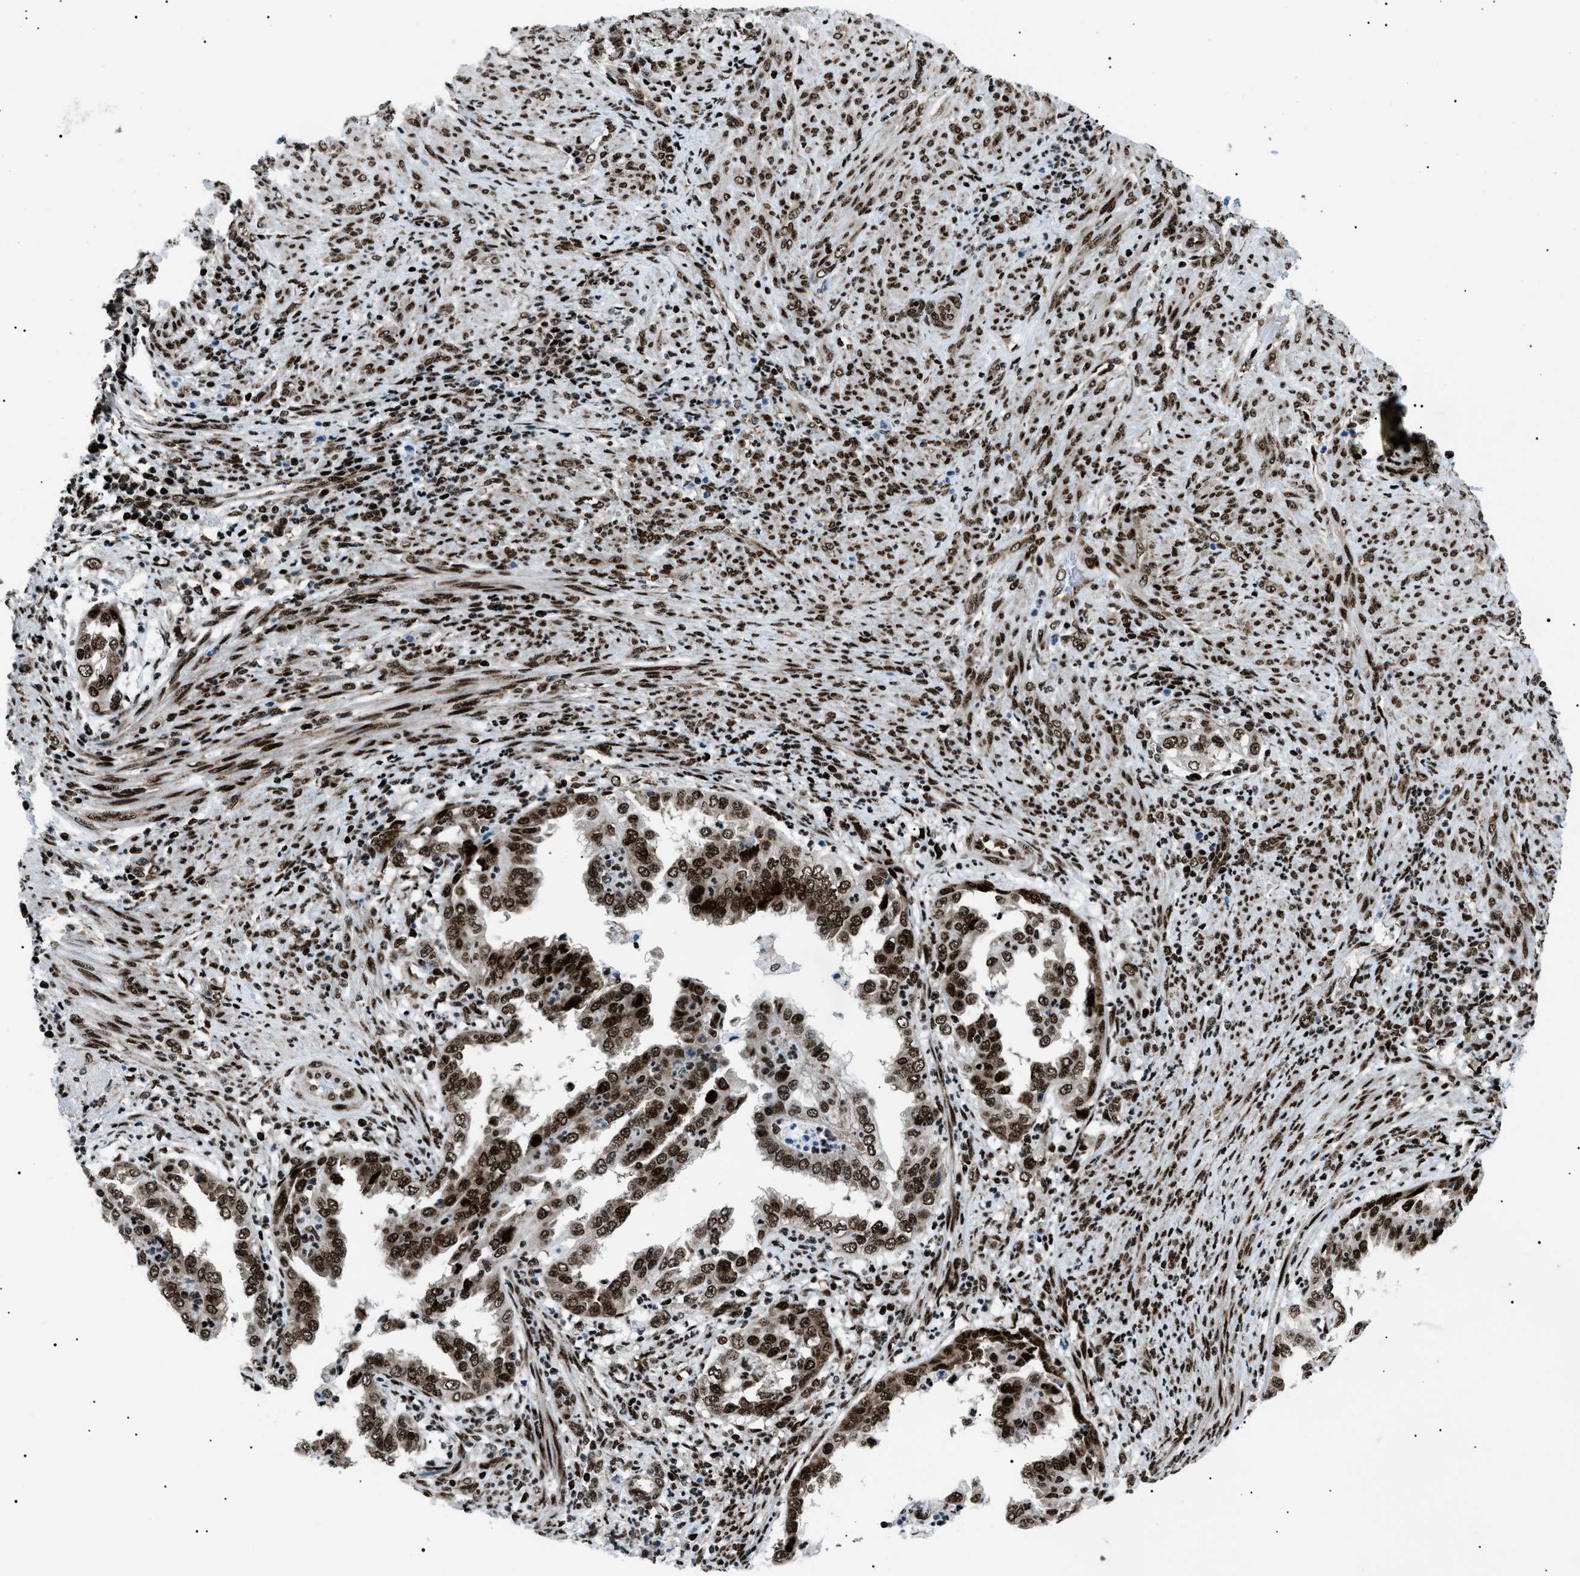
{"staining": {"intensity": "strong", "quantity": ">75%", "location": "nuclear"}, "tissue": "endometrial cancer", "cell_type": "Tumor cells", "image_type": "cancer", "snomed": [{"axis": "morphology", "description": "Adenocarcinoma, NOS"}, {"axis": "topography", "description": "Endometrium"}], "caption": "Immunohistochemistry of endometrial adenocarcinoma exhibits high levels of strong nuclear positivity in about >75% of tumor cells.", "gene": "HNRNPK", "patient": {"sex": "female", "age": 85}}